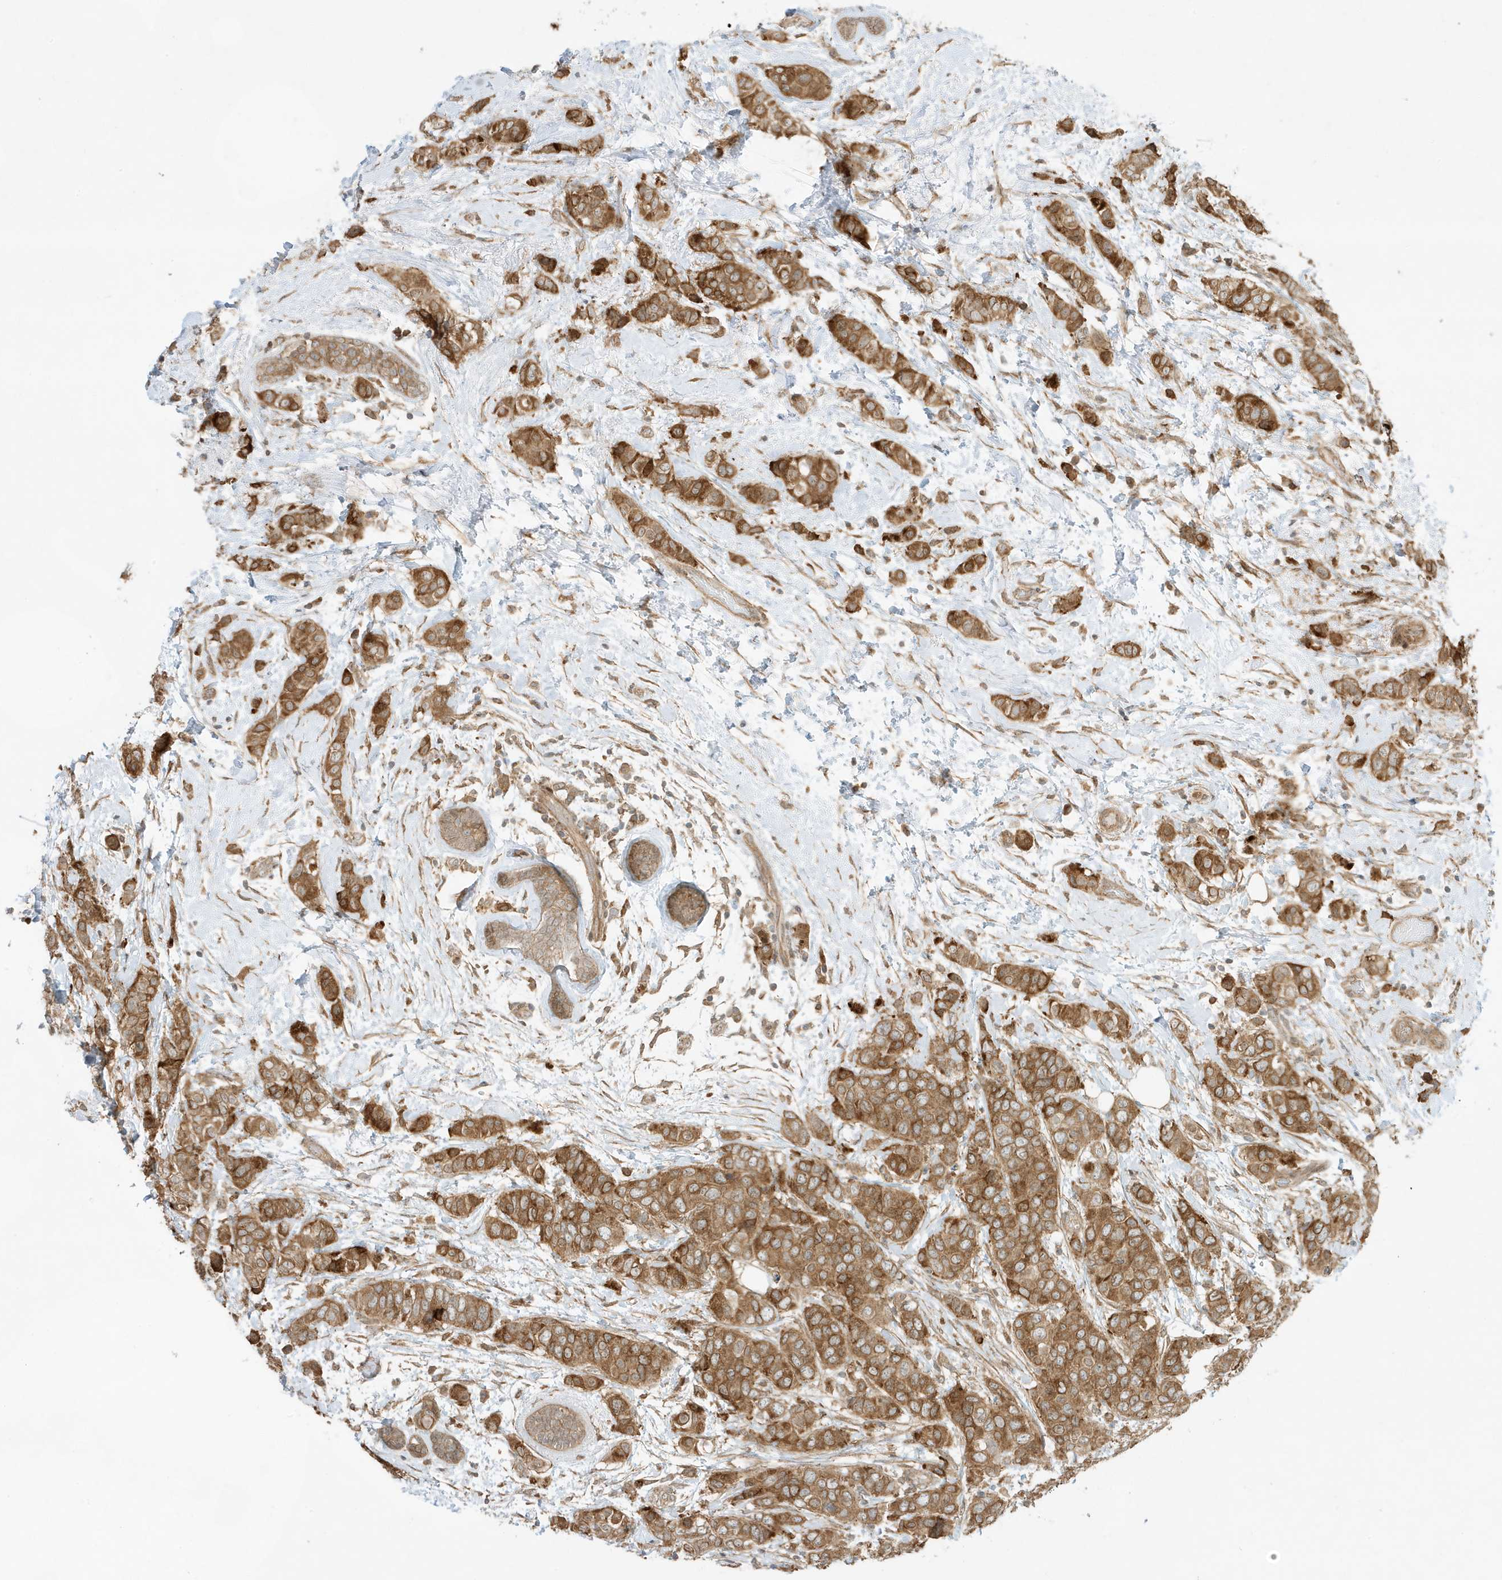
{"staining": {"intensity": "moderate", "quantity": ">75%", "location": "cytoplasmic/membranous"}, "tissue": "breast cancer", "cell_type": "Tumor cells", "image_type": "cancer", "snomed": [{"axis": "morphology", "description": "Lobular carcinoma"}, {"axis": "topography", "description": "Breast"}], "caption": "IHC micrograph of human breast cancer (lobular carcinoma) stained for a protein (brown), which reveals medium levels of moderate cytoplasmic/membranous staining in approximately >75% of tumor cells.", "gene": "SCARF2", "patient": {"sex": "female", "age": 51}}